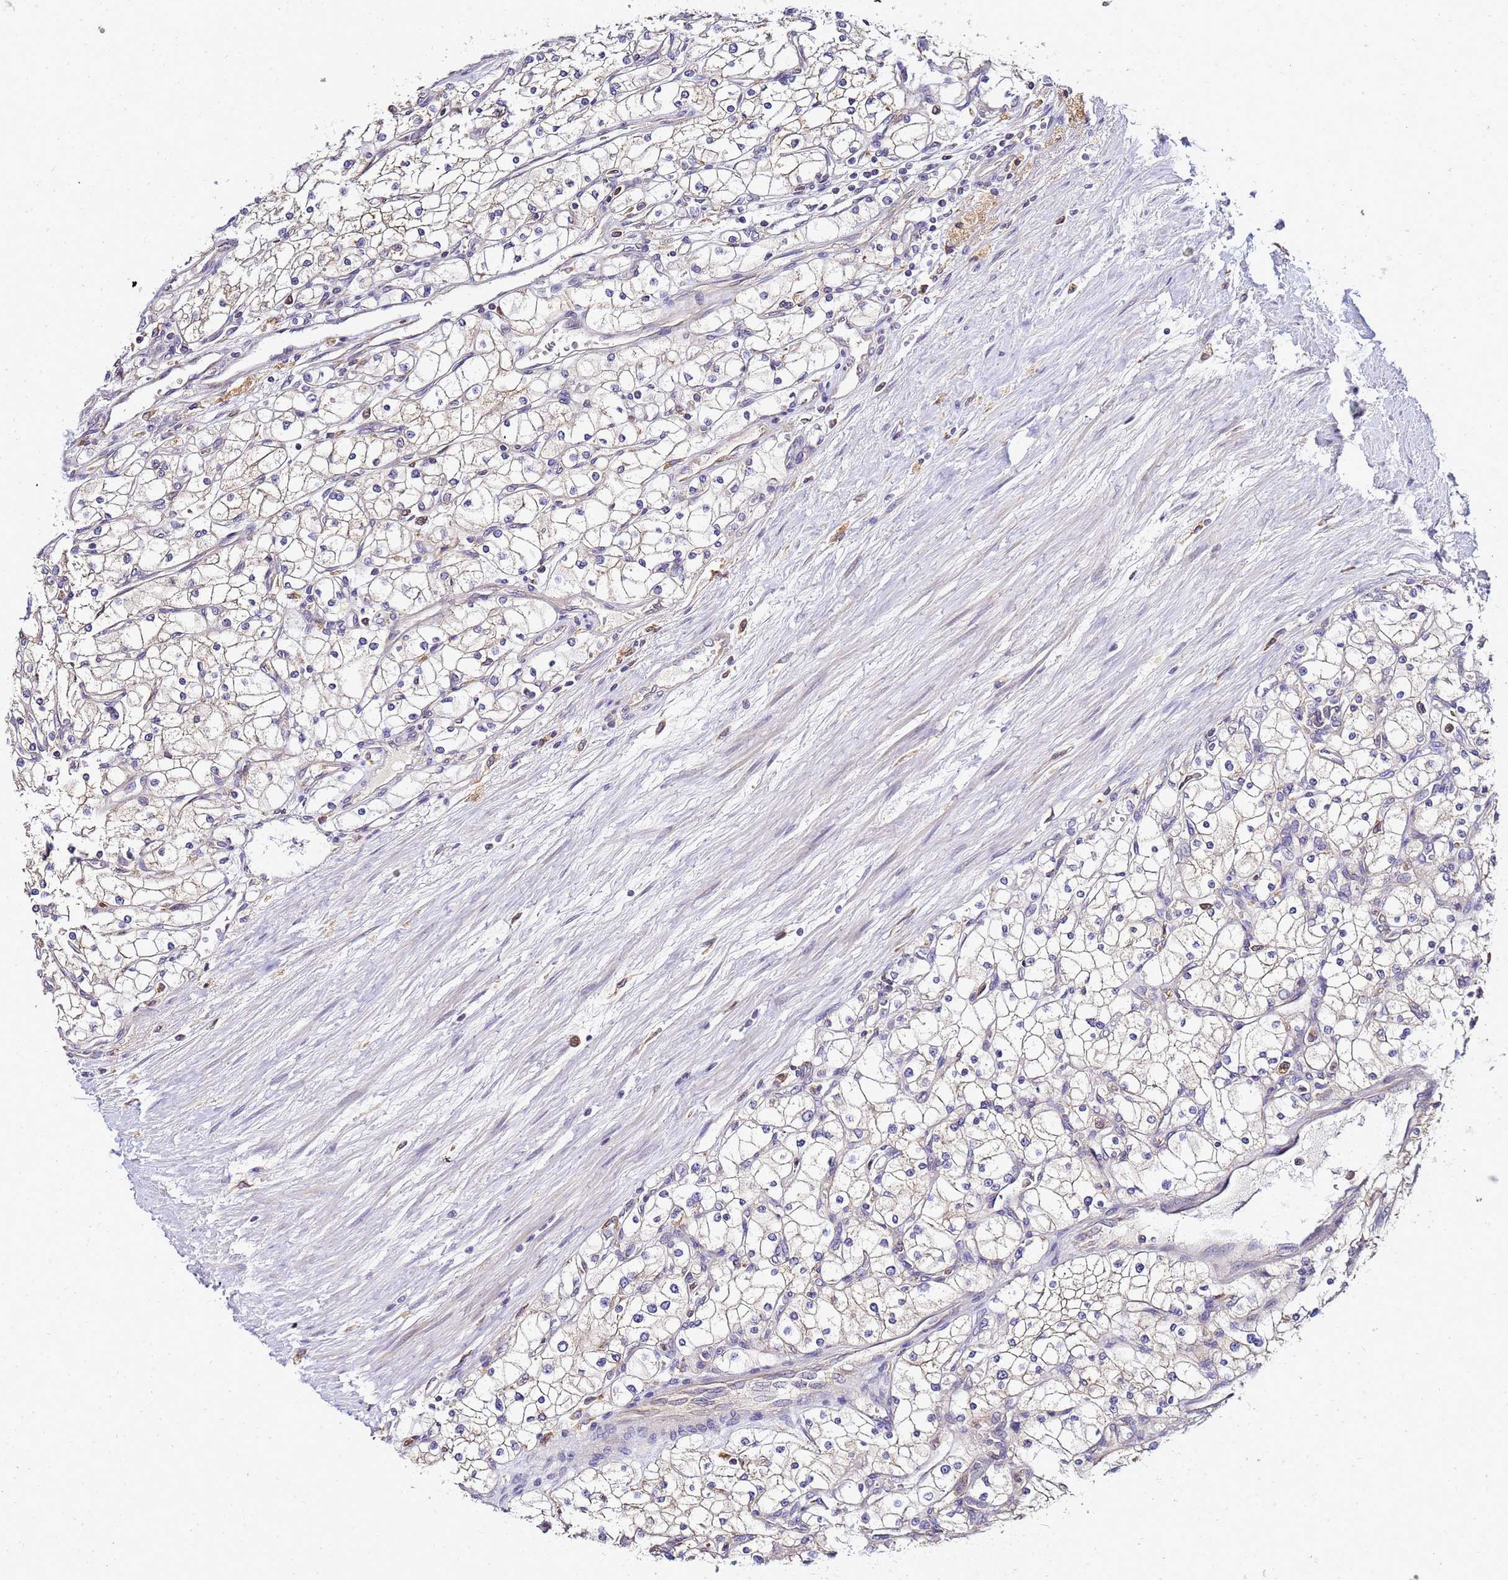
{"staining": {"intensity": "weak", "quantity": "<25%", "location": "cytoplasmic/membranous"}, "tissue": "renal cancer", "cell_type": "Tumor cells", "image_type": "cancer", "snomed": [{"axis": "morphology", "description": "Adenocarcinoma, NOS"}, {"axis": "topography", "description": "Kidney"}], "caption": "Tumor cells show no significant protein expression in adenocarcinoma (renal).", "gene": "ADPGK", "patient": {"sex": "male", "age": 80}}